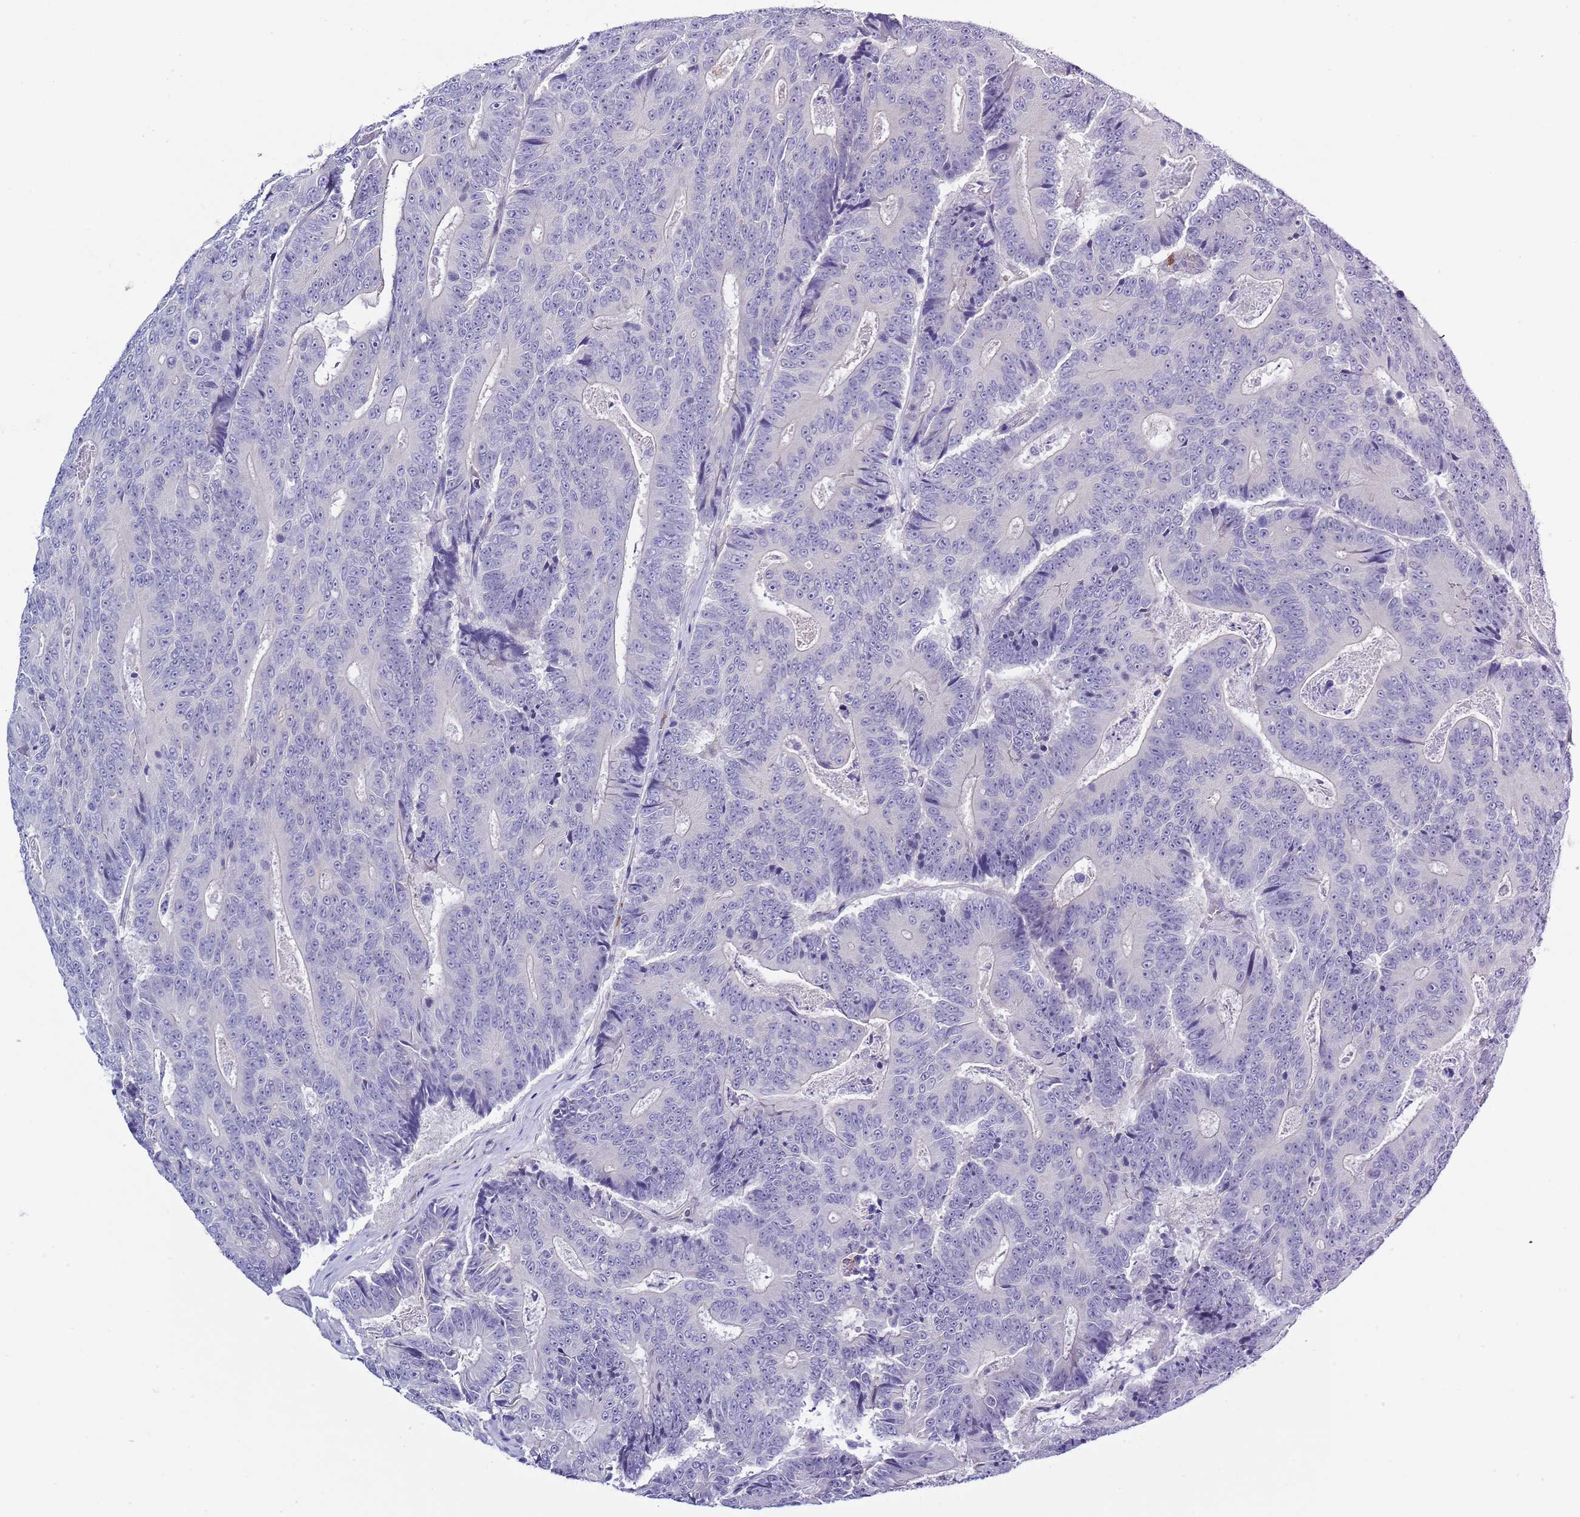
{"staining": {"intensity": "negative", "quantity": "none", "location": "none"}, "tissue": "colorectal cancer", "cell_type": "Tumor cells", "image_type": "cancer", "snomed": [{"axis": "morphology", "description": "Adenocarcinoma, NOS"}, {"axis": "topography", "description": "Colon"}], "caption": "Immunohistochemical staining of human colorectal cancer reveals no significant positivity in tumor cells.", "gene": "ZFP2", "patient": {"sex": "male", "age": 83}}